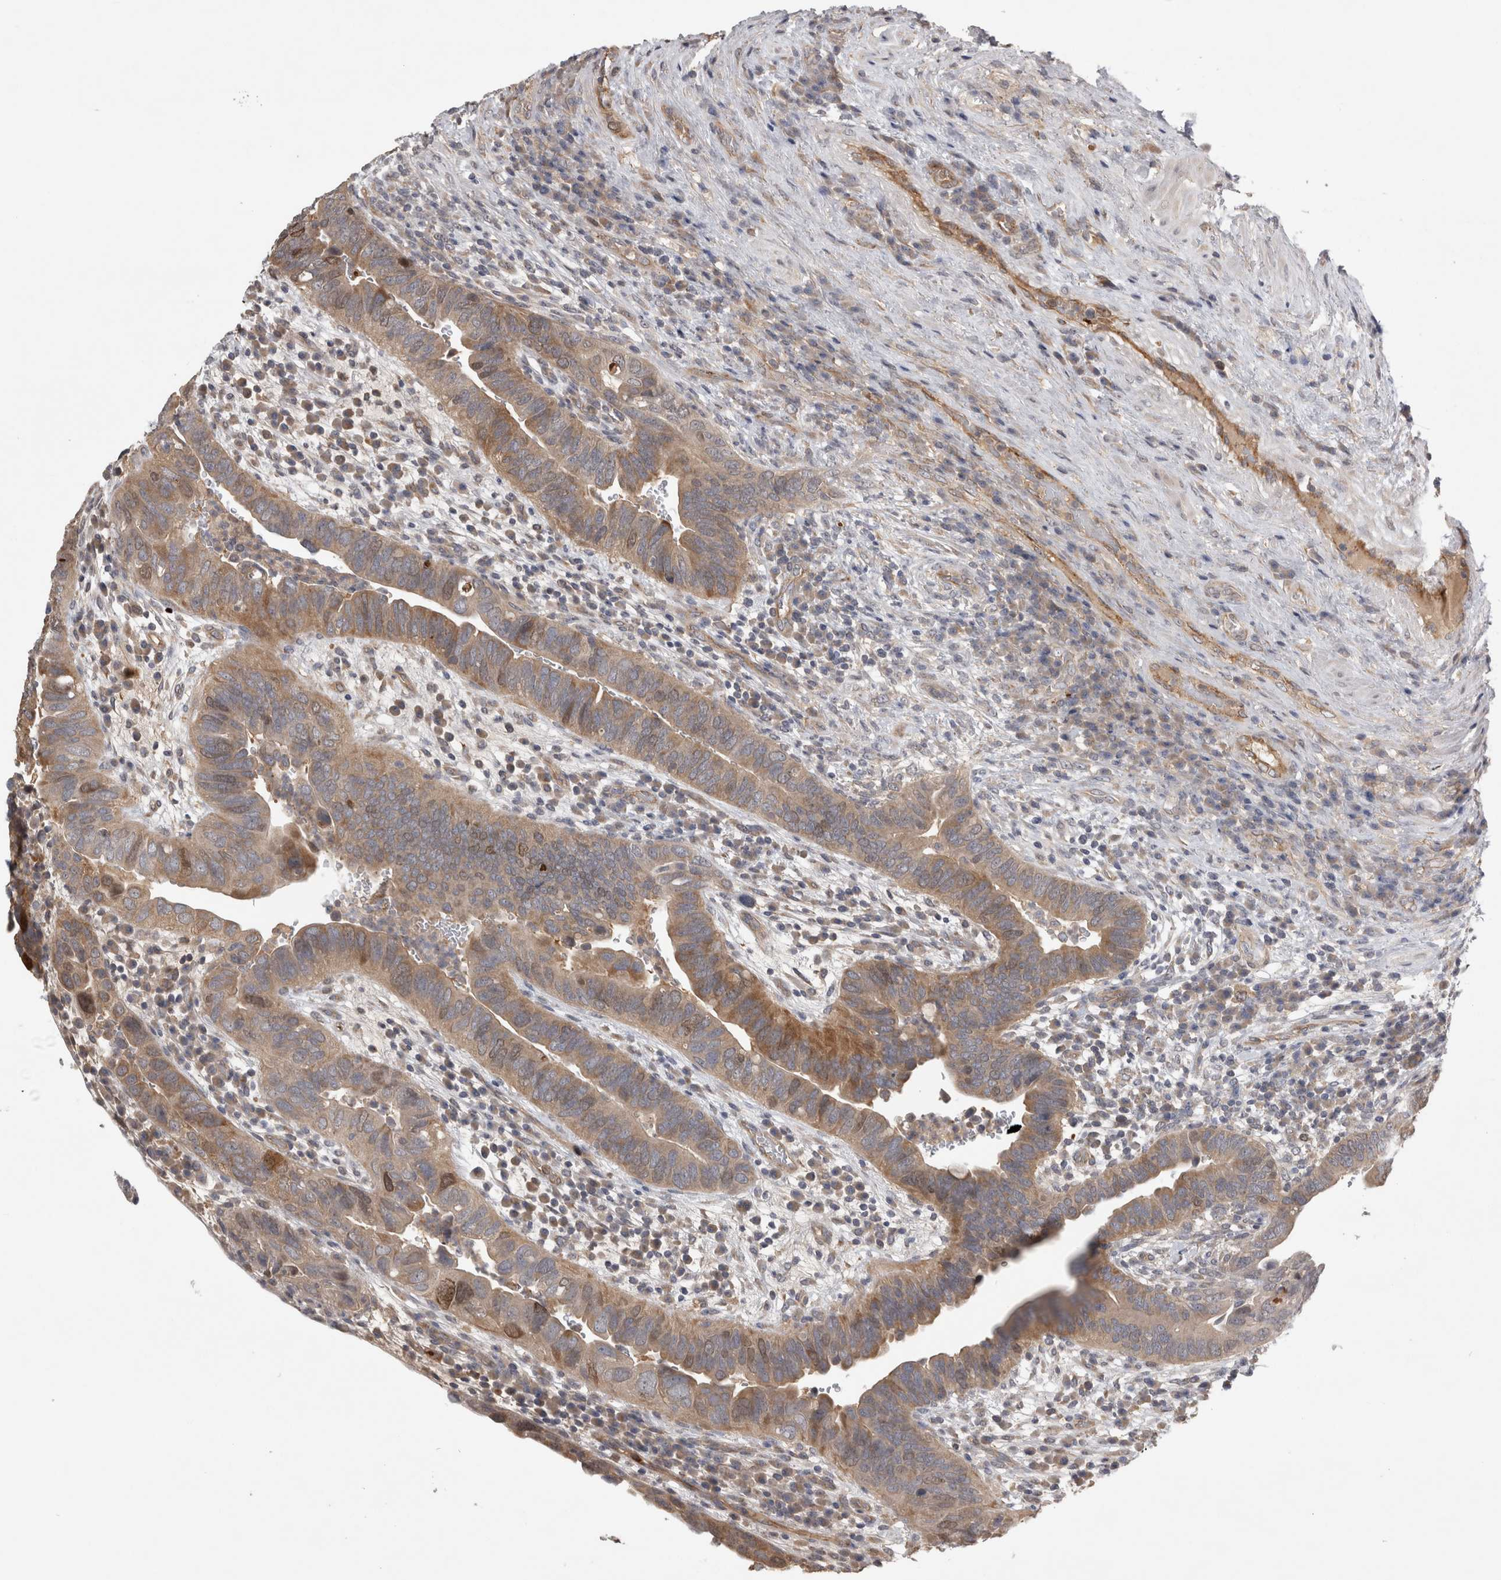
{"staining": {"intensity": "moderate", "quantity": ">75%", "location": "cytoplasmic/membranous"}, "tissue": "urothelial cancer", "cell_type": "Tumor cells", "image_type": "cancer", "snomed": [{"axis": "morphology", "description": "Urothelial carcinoma, High grade"}, {"axis": "topography", "description": "Urinary bladder"}], "caption": "Tumor cells exhibit medium levels of moderate cytoplasmic/membranous expression in approximately >75% of cells in urothelial cancer. (DAB IHC with brightfield microscopy, high magnification).", "gene": "TRMT61B", "patient": {"sex": "female", "age": 82}}